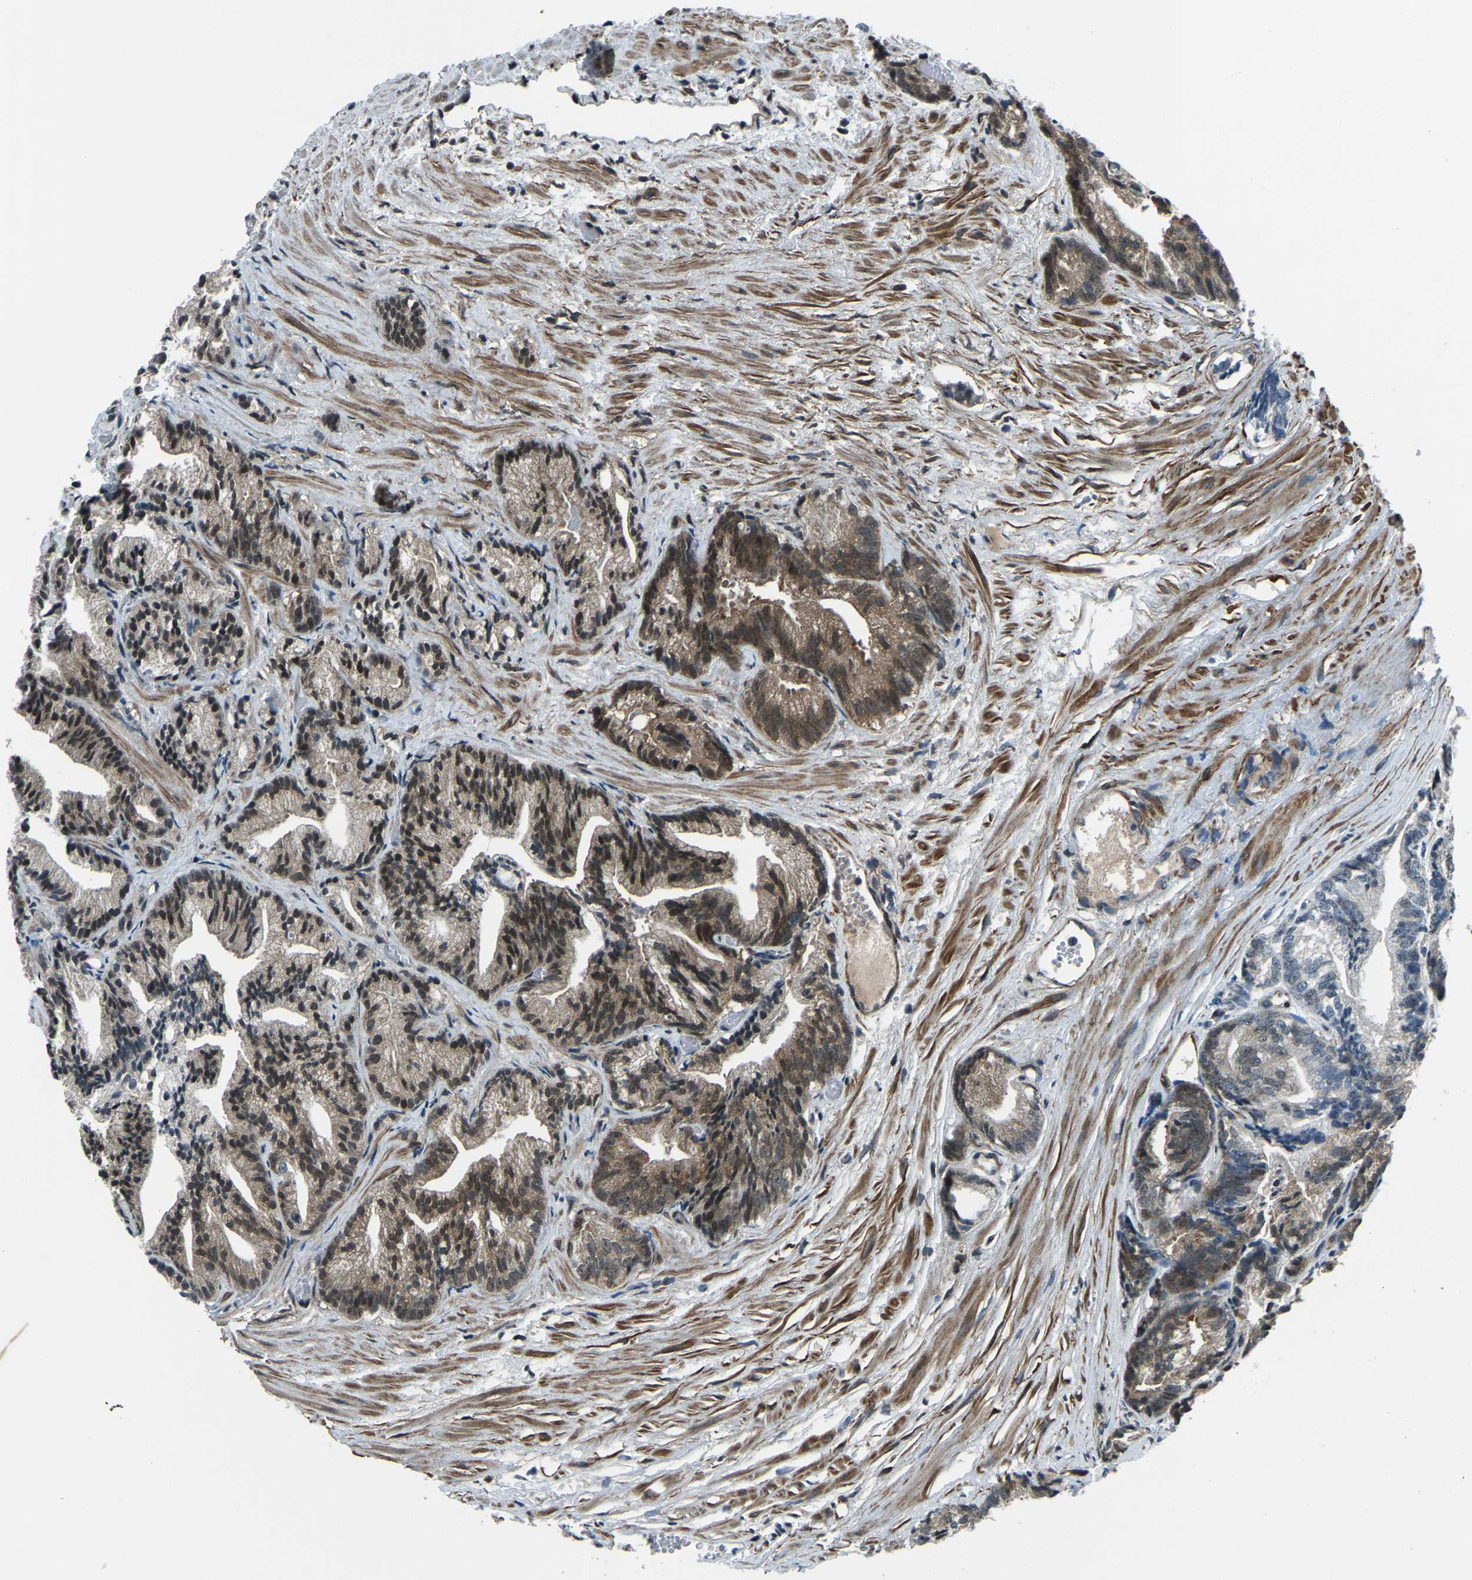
{"staining": {"intensity": "moderate", "quantity": ">75%", "location": "cytoplasmic/membranous,nuclear"}, "tissue": "prostate cancer", "cell_type": "Tumor cells", "image_type": "cancer", "snomed": [{"axis": "morphology", "description": "Adenocarcinoma, Low grade"}, {"axis": "topography", "description": "Prostate"}], "caption": "Immunohistochemical staining of human prostate cancer exhibits medium levels of moderate cytoplasmic/membranous and nuclear protein positivity in approximately >75% of tumor cells. (IHC, brightfield microscopy, high magnification).", "gene": "PRCC", "patient": {"sex": "male", "age": 89}}